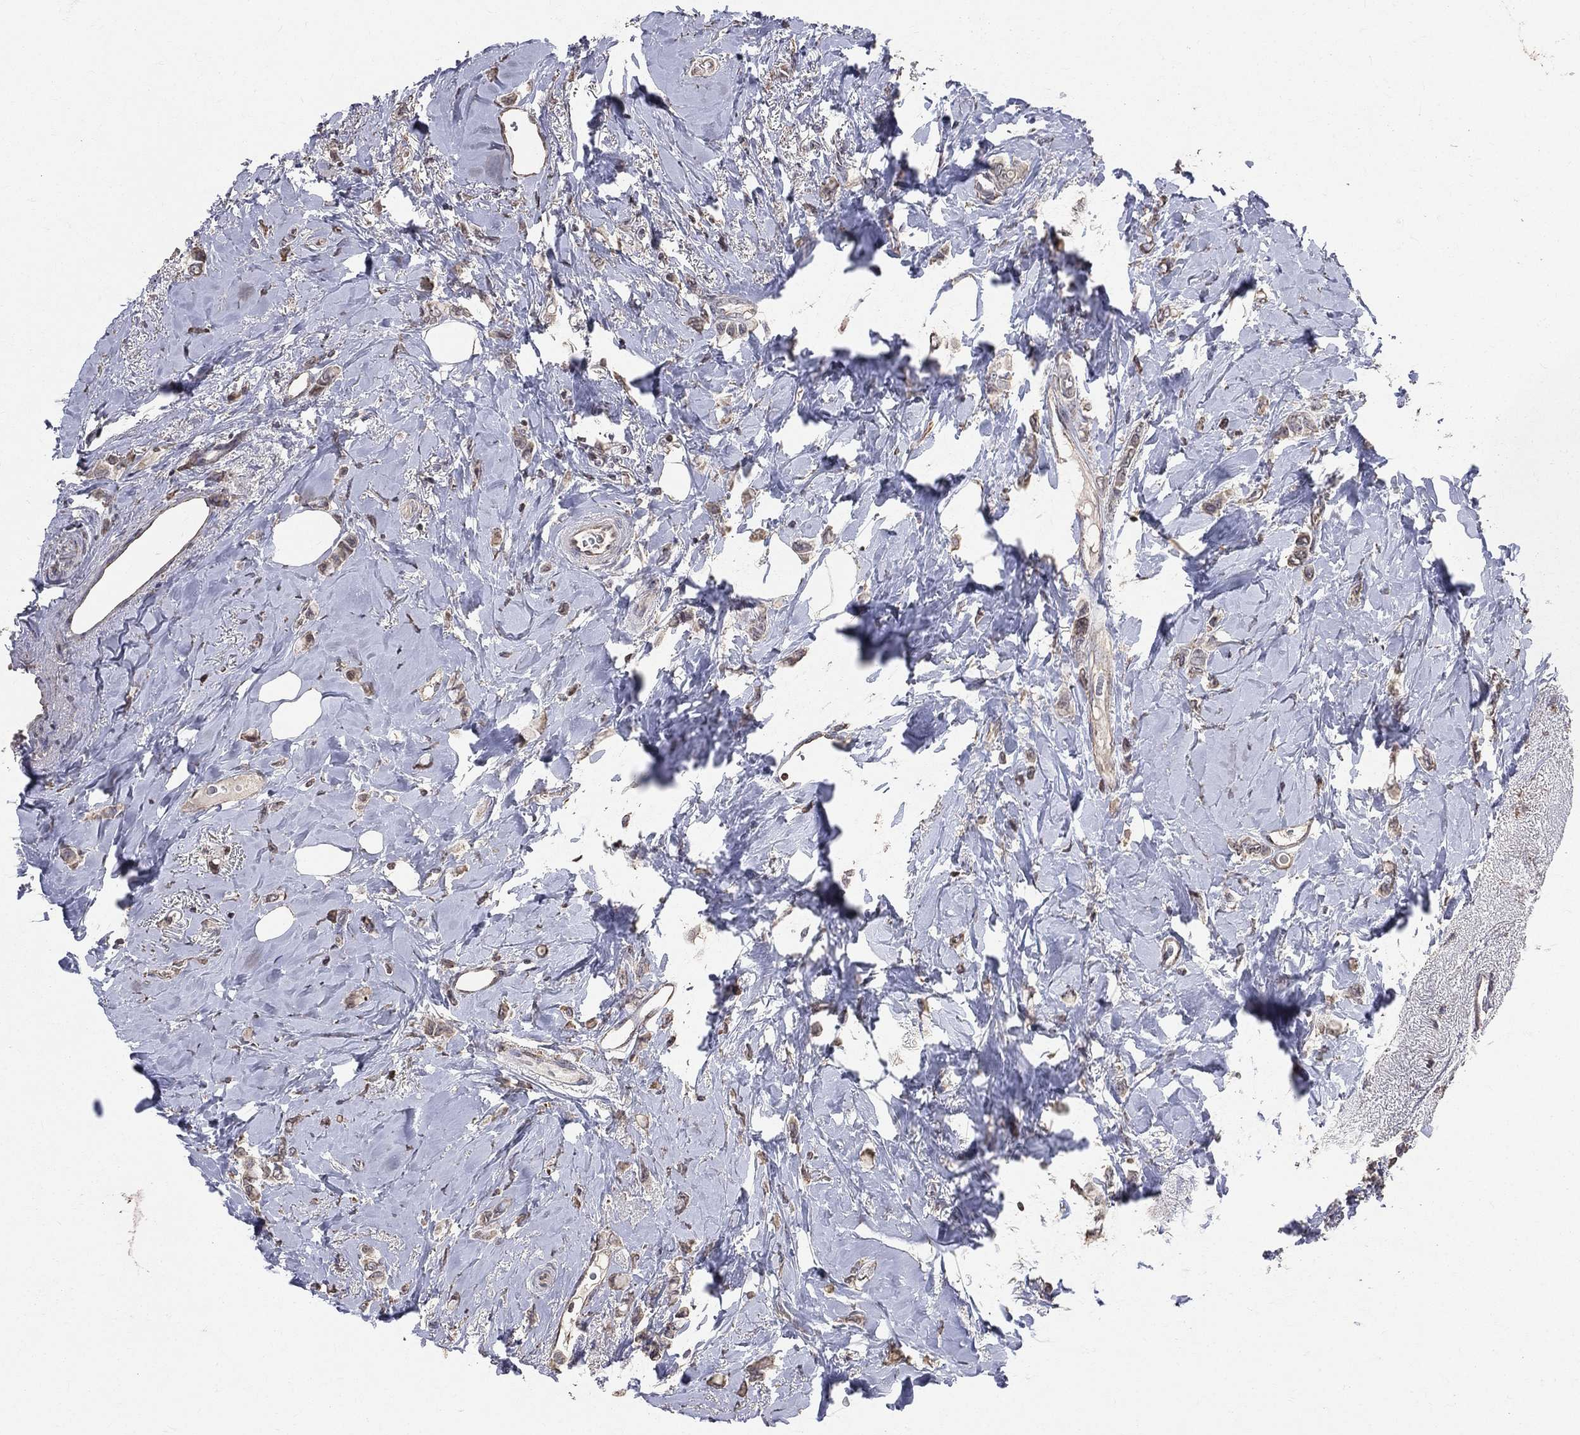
{"staining": {"intensity": "weak", "quantity": "25%-75%", "location": "cytoplasmic/membranous"}, "tissue": "breast cancer", "cell_type": "Tumor cells", "image_type": "cancer", "snomed": [{"axis": "morphology", "description": "Lobular carcinoma"}, {"axis": "topography", "description": "Breast"}], "caption": "Protein analysis of breast cancer (lobular carcinoma) tissue displays weak cytoplasmic/membranous expression in approximately 25%-75% of tumor cells.", "gene": "LY6K", "patient": {"sex": "female", "age": 66}}